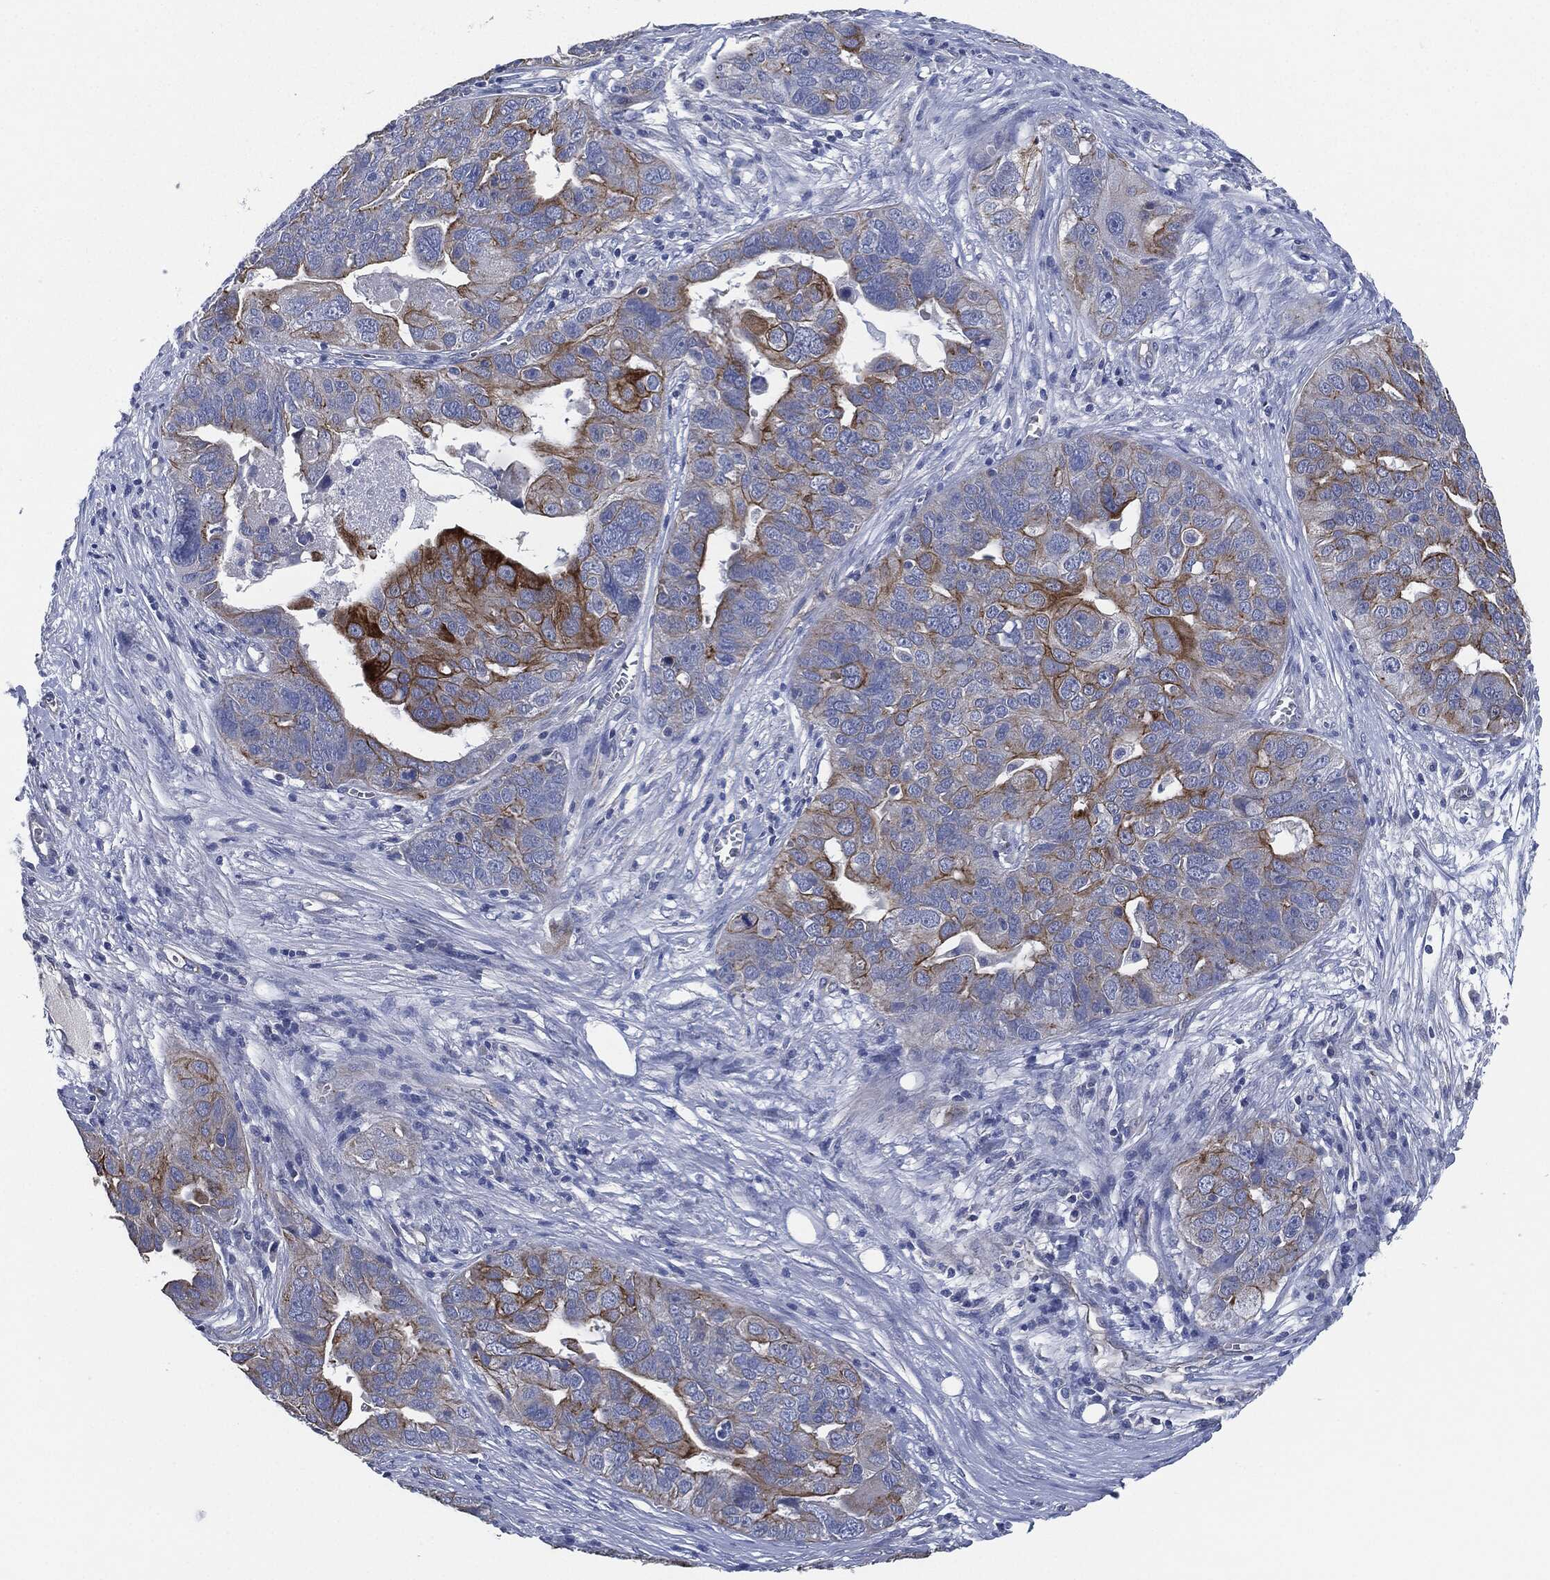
{"staining": {"intensity": "strong", "quantity": "25%-75%", "location": "cytoplasmic/membranous"}, "tissue": "ovarian cancer", "cell_type": "Tumor cells", "image_type": "cancer", "snomed": [{"axis": "morphology", "description": "Carcinoma, endometroid"}, {"axis": "topography", "description": "Soft tissue"}, {"axis": "topography", "description": "Ovary"}], "caption": "Strong cytoplasmic/membranous positivity for a protein is present in about 25%-75% of tumor cells of ovarian cancer (endometroid carcinoma) using immunohistochemistry (IHC).", "gene": "SHROOM2", "patient": {"sex": "female", "age": 52}}